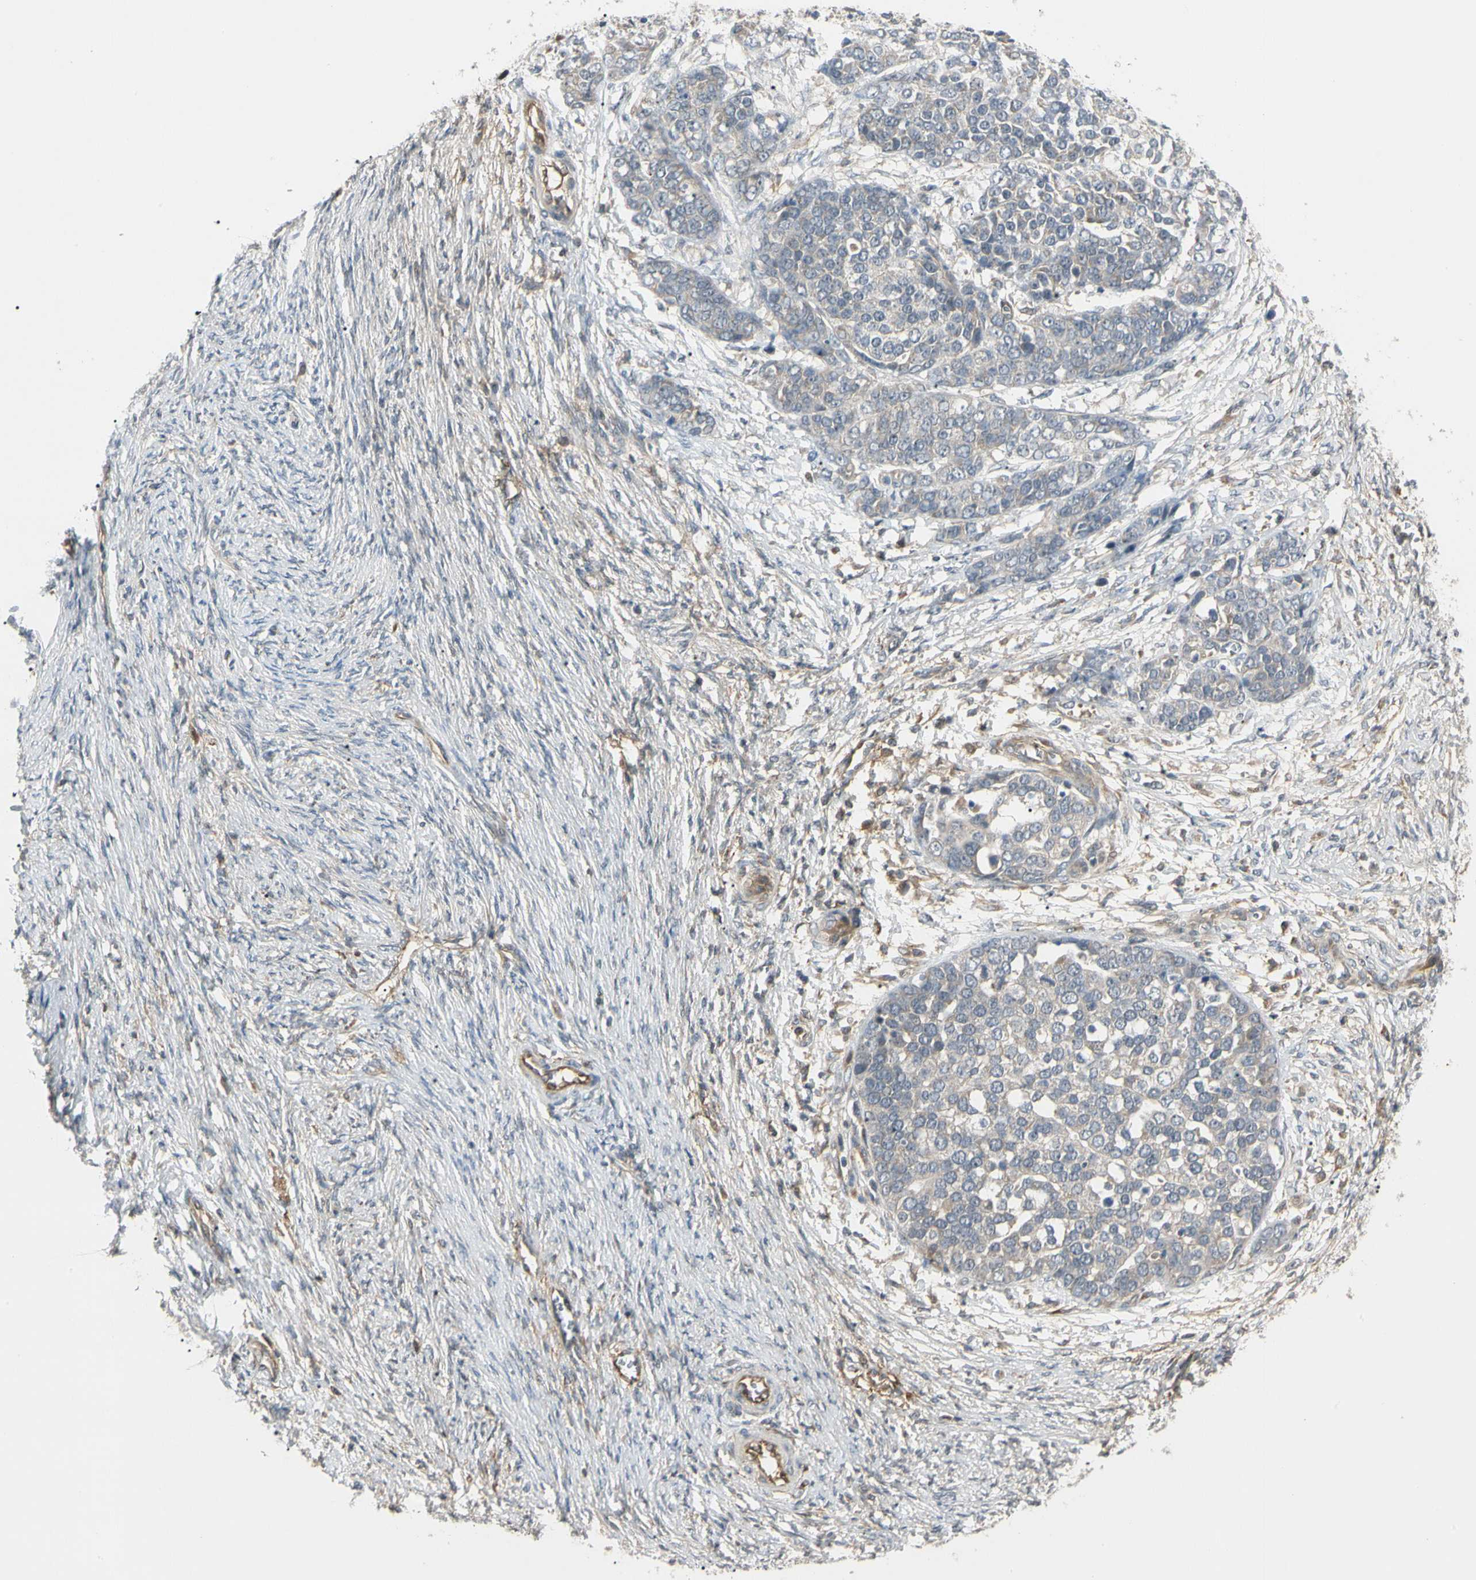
{"staining": {"intensity": "weak", "quantity": ">75%", "location": "cytoplasmic/membranous"}, "tissue": "ovarian cancer", "cell_type": "Tumor cells", "image_type": "cancer", "snomed": [{"axis": "morphology", "description": "Cystadenocarcinoma, serous, NOS"}, {"axis": "topography", "description": "Ovary"}], "caption": "High-magnification brightfield microscopy of ovarian serous cystadenocarcinoma stained with DAB (brown) and counterstained with hematoxylin (blue). tumor cells exhibit weak cytoplasmic/membranous expression is identified in about>75% of cells.", "gene": "F2R", "patient": {"sex": "female", "age": 44}}